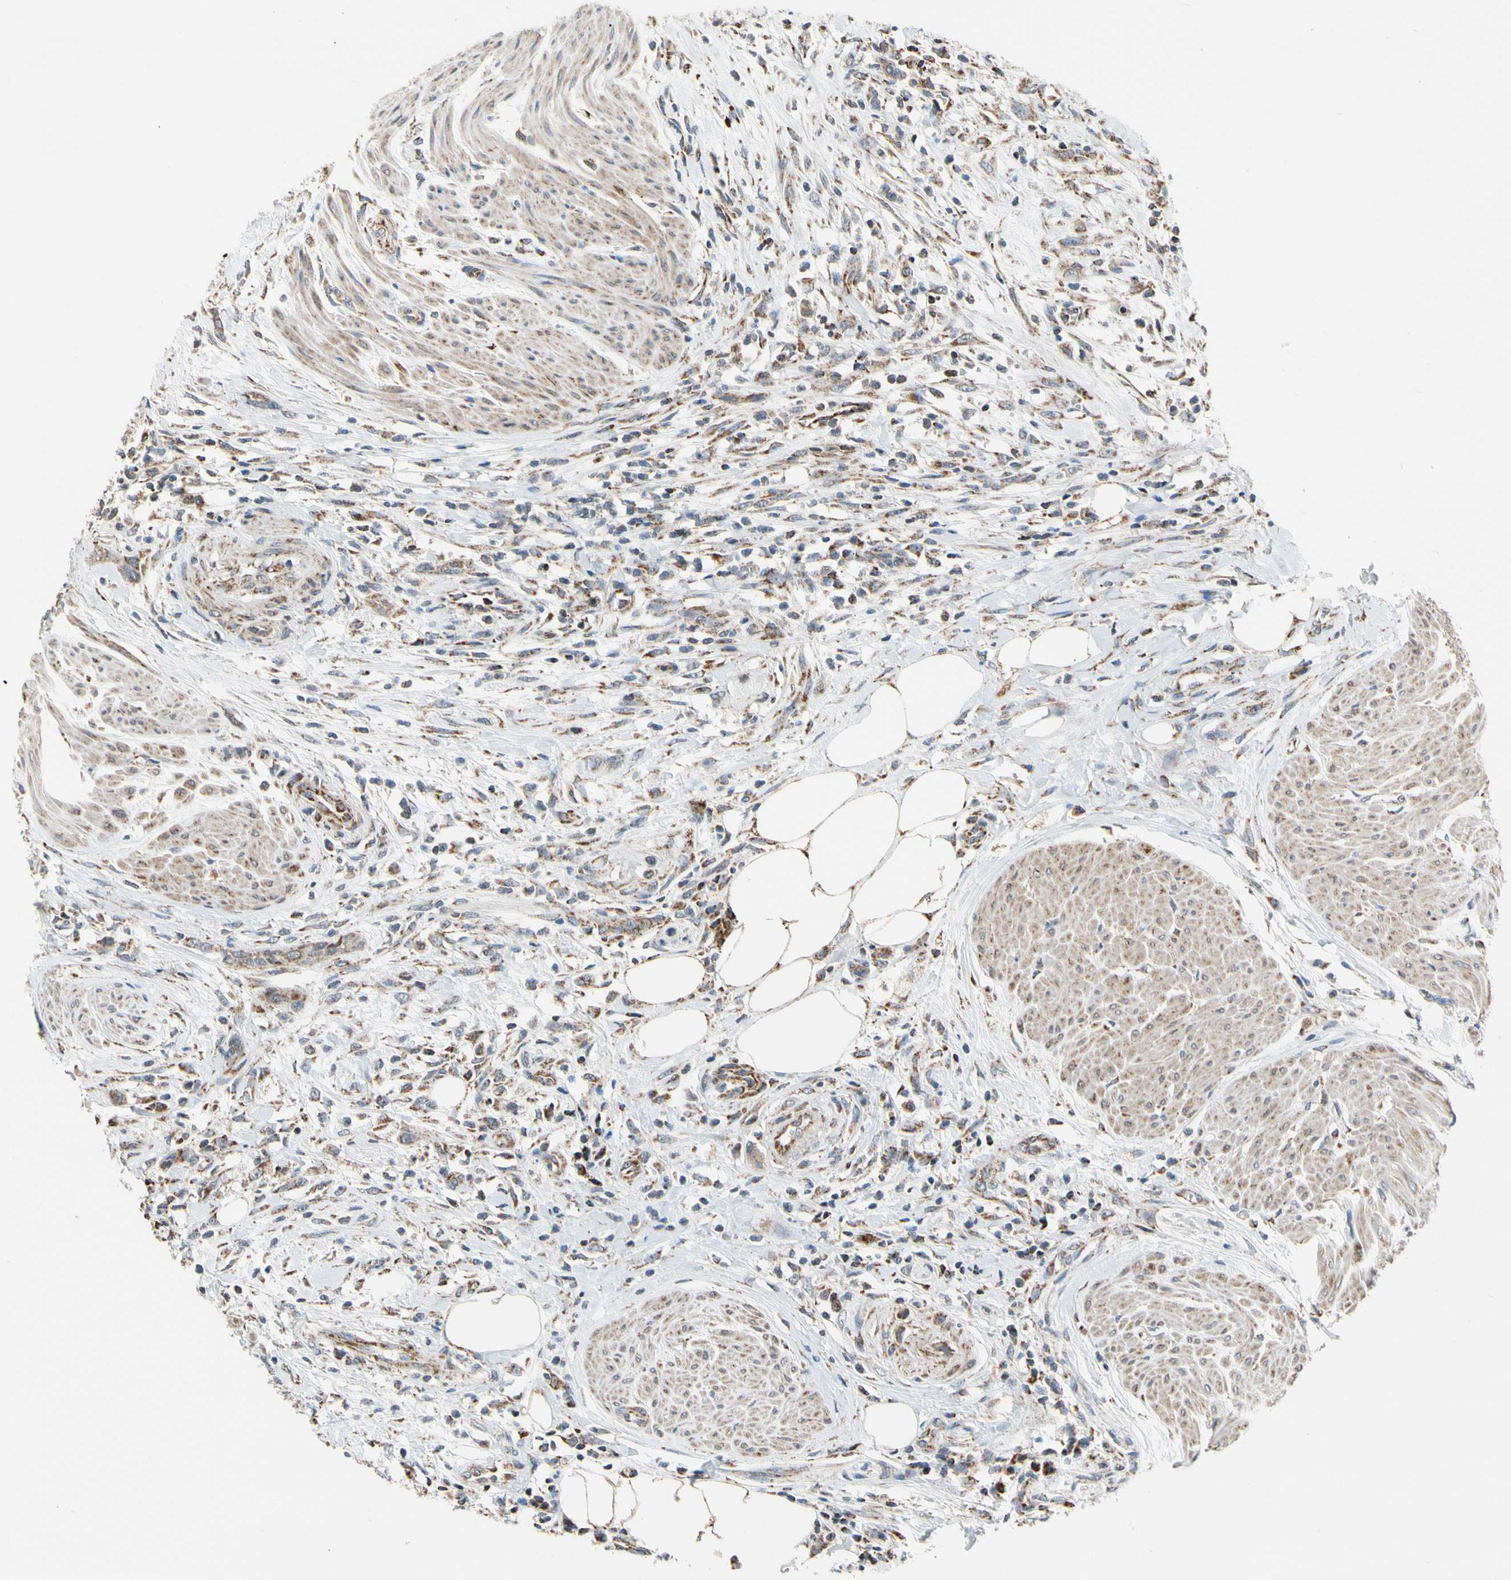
{"staining": {"intensity": "weak", "quantity": ">75%", "location": "cytoplasmic/membranous"}, "tissue": "urothelial cancer", "cell_type": "Tumor cells", "image_type": "cancer", "snomed": [{"axis": "morphology", "description": "Urothelial carcinoma, High grade"}, {"axis": "topography", "description": "Urinary bladder"}], "caption": "An immunohistochemistry (IHC) image of tumor tissue is shown. Protein staining in brown highlights weak cytoplasmic/membranous positivity in urothelial carcinoma (high-grade) within tumor cells.", "gene": "KHDC4", "patient": {"sex": "male", "age": 35}}